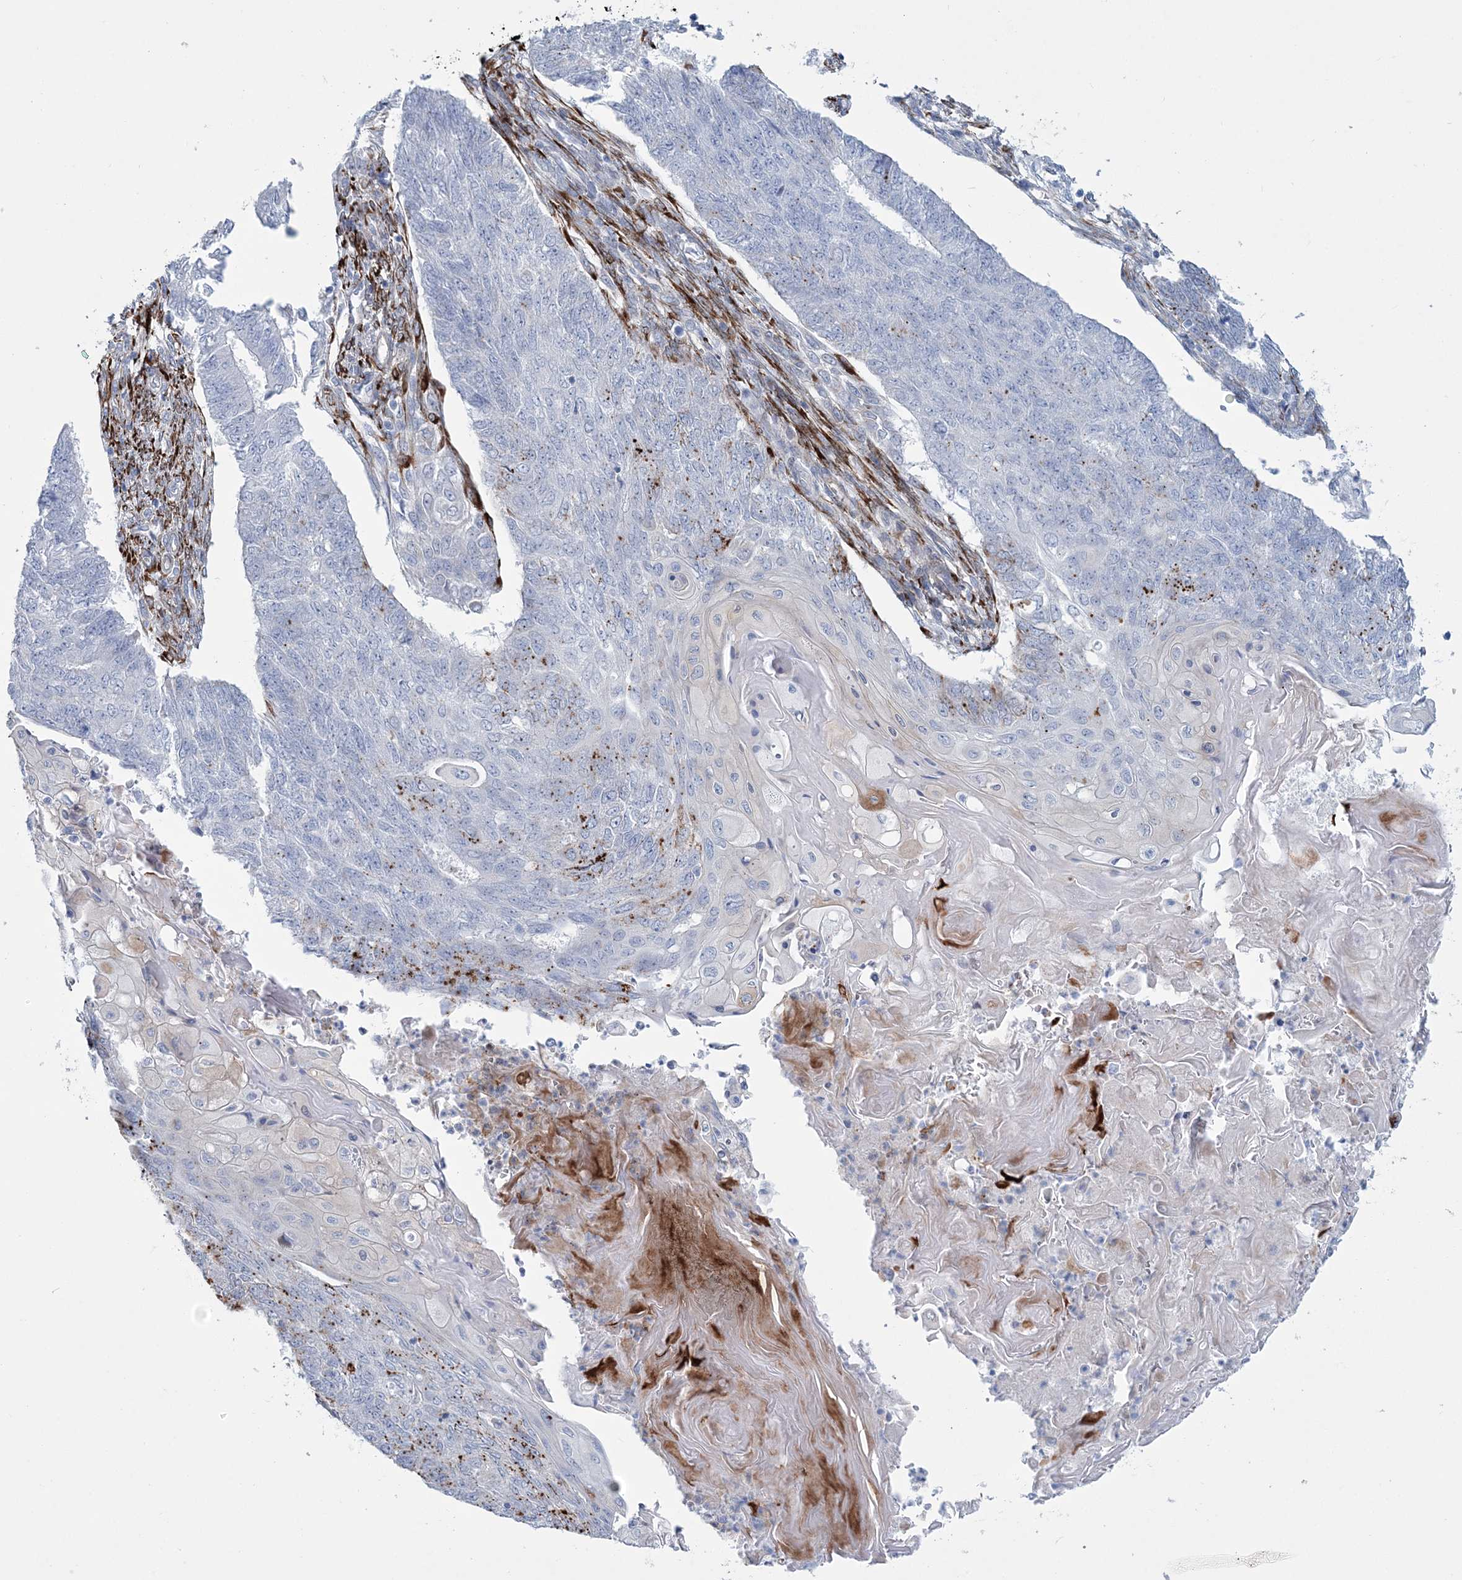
{"staining": {"intensity": "moderate", "quantity": "<25%", "location": "cytoplasmic/membranous"}, "tissue": "endometrial cancer", "cell_type": "Tumor cells", "image_type": "cancer", "snomed": [{"axis": "morphology", "description": "Adenocarcinoma, NOS"}, {"axis": "topography", "description": "Endometrium"}], "caption": "Immunohistochemical staining of adenocarcinoma (endometrial) displays low levels of moderate cytoplasmic/membranous expression in about <25% of tumor cells.", "gene": "RAB11FIP5", "patient": {"sex": "female", "age": 32}}